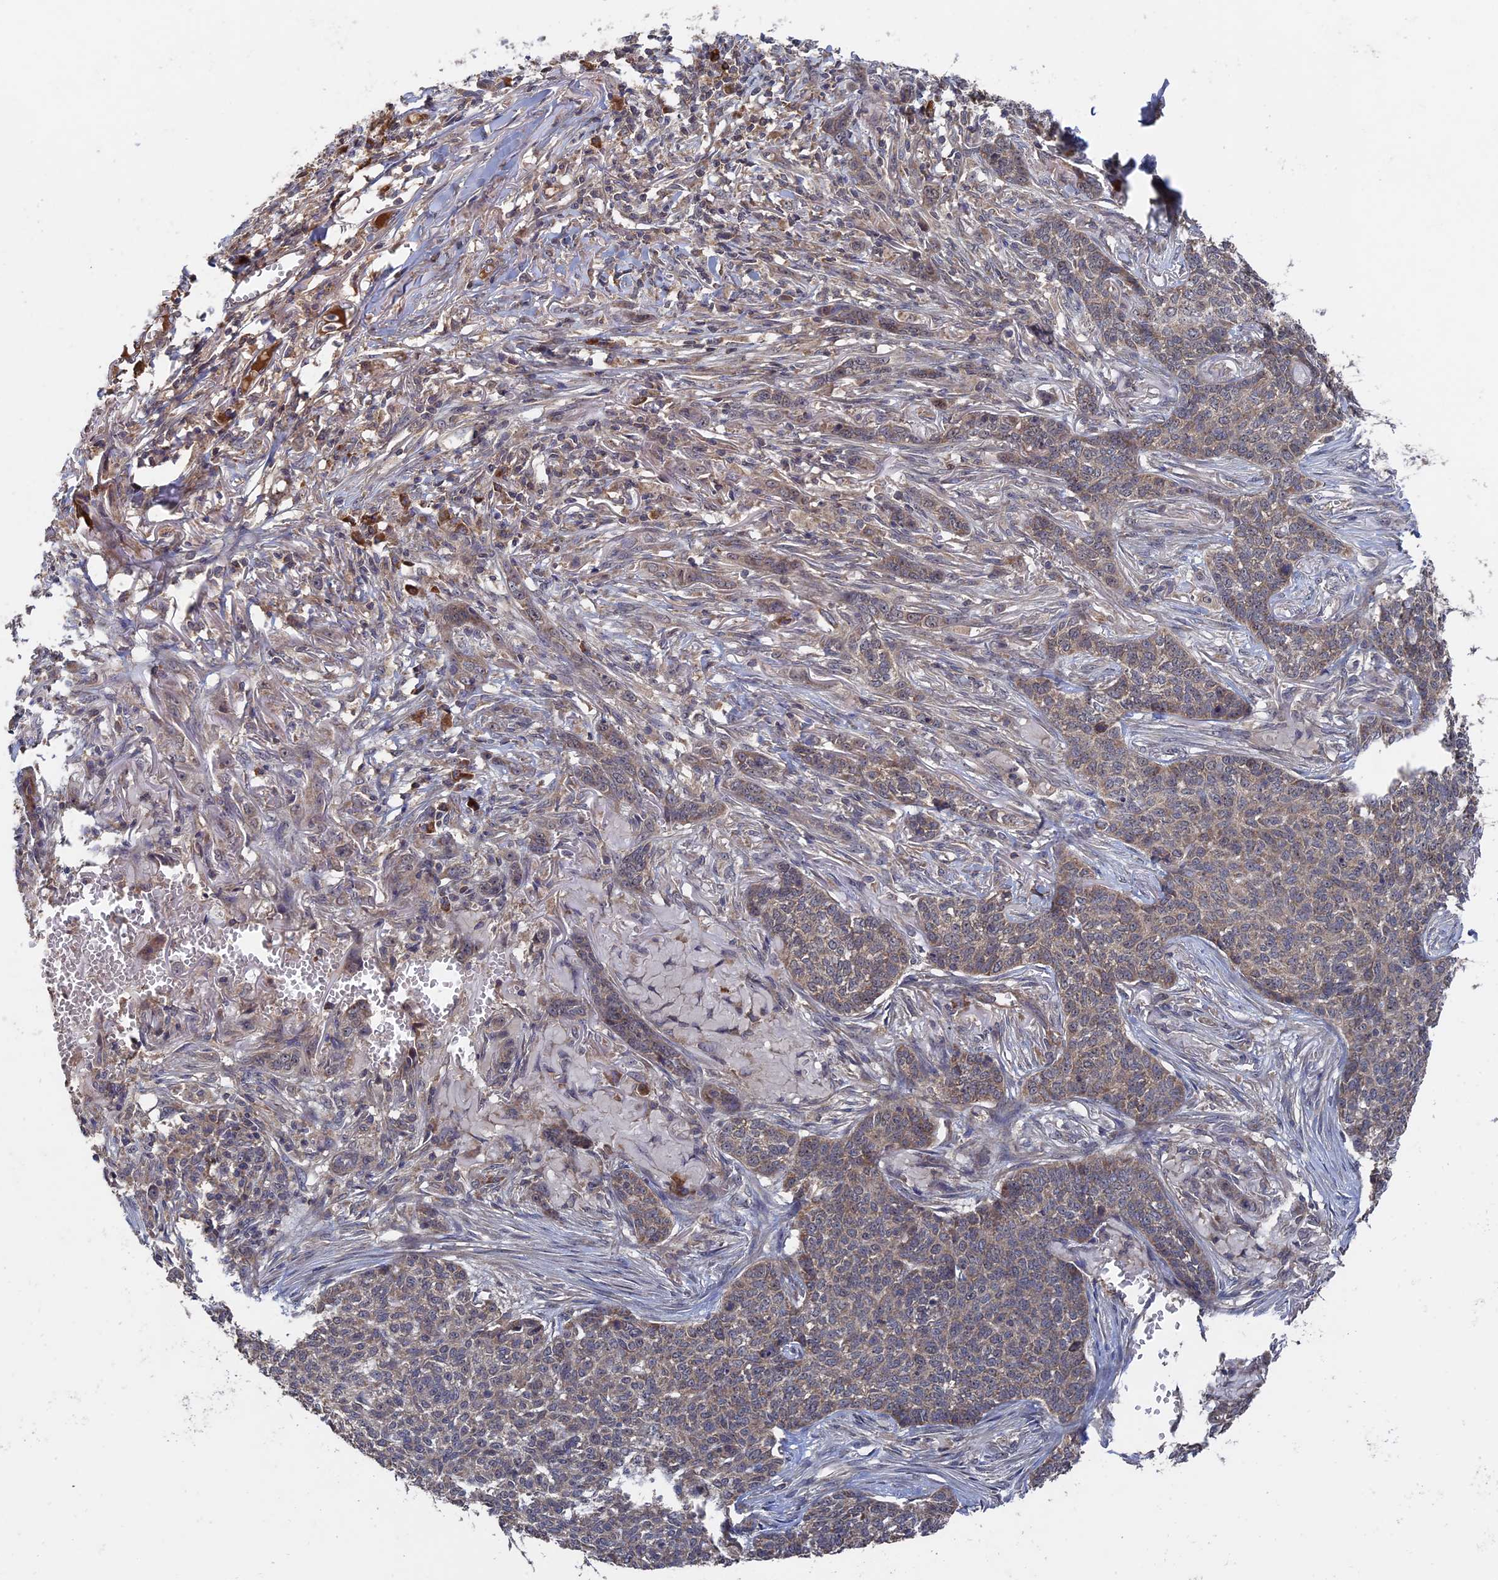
{"staining": {"intensity": "negative", "quantity": "none", "location": "none"}, "tissue": "skin cancer", "cell_type": "Tumor cells", "image_type": "cancer", "snomed": [{"axis": "morphology", "description": "Basal cell carcinoma"}, {"axis": "topography", "description": "Skin"}], "caption": "Photomicrograph shows no protein positivity in tumor cells of skin basal cell carcinoma tissue.", "gene": "RAB15", "patient": {"sex": "male", "age": 85}}